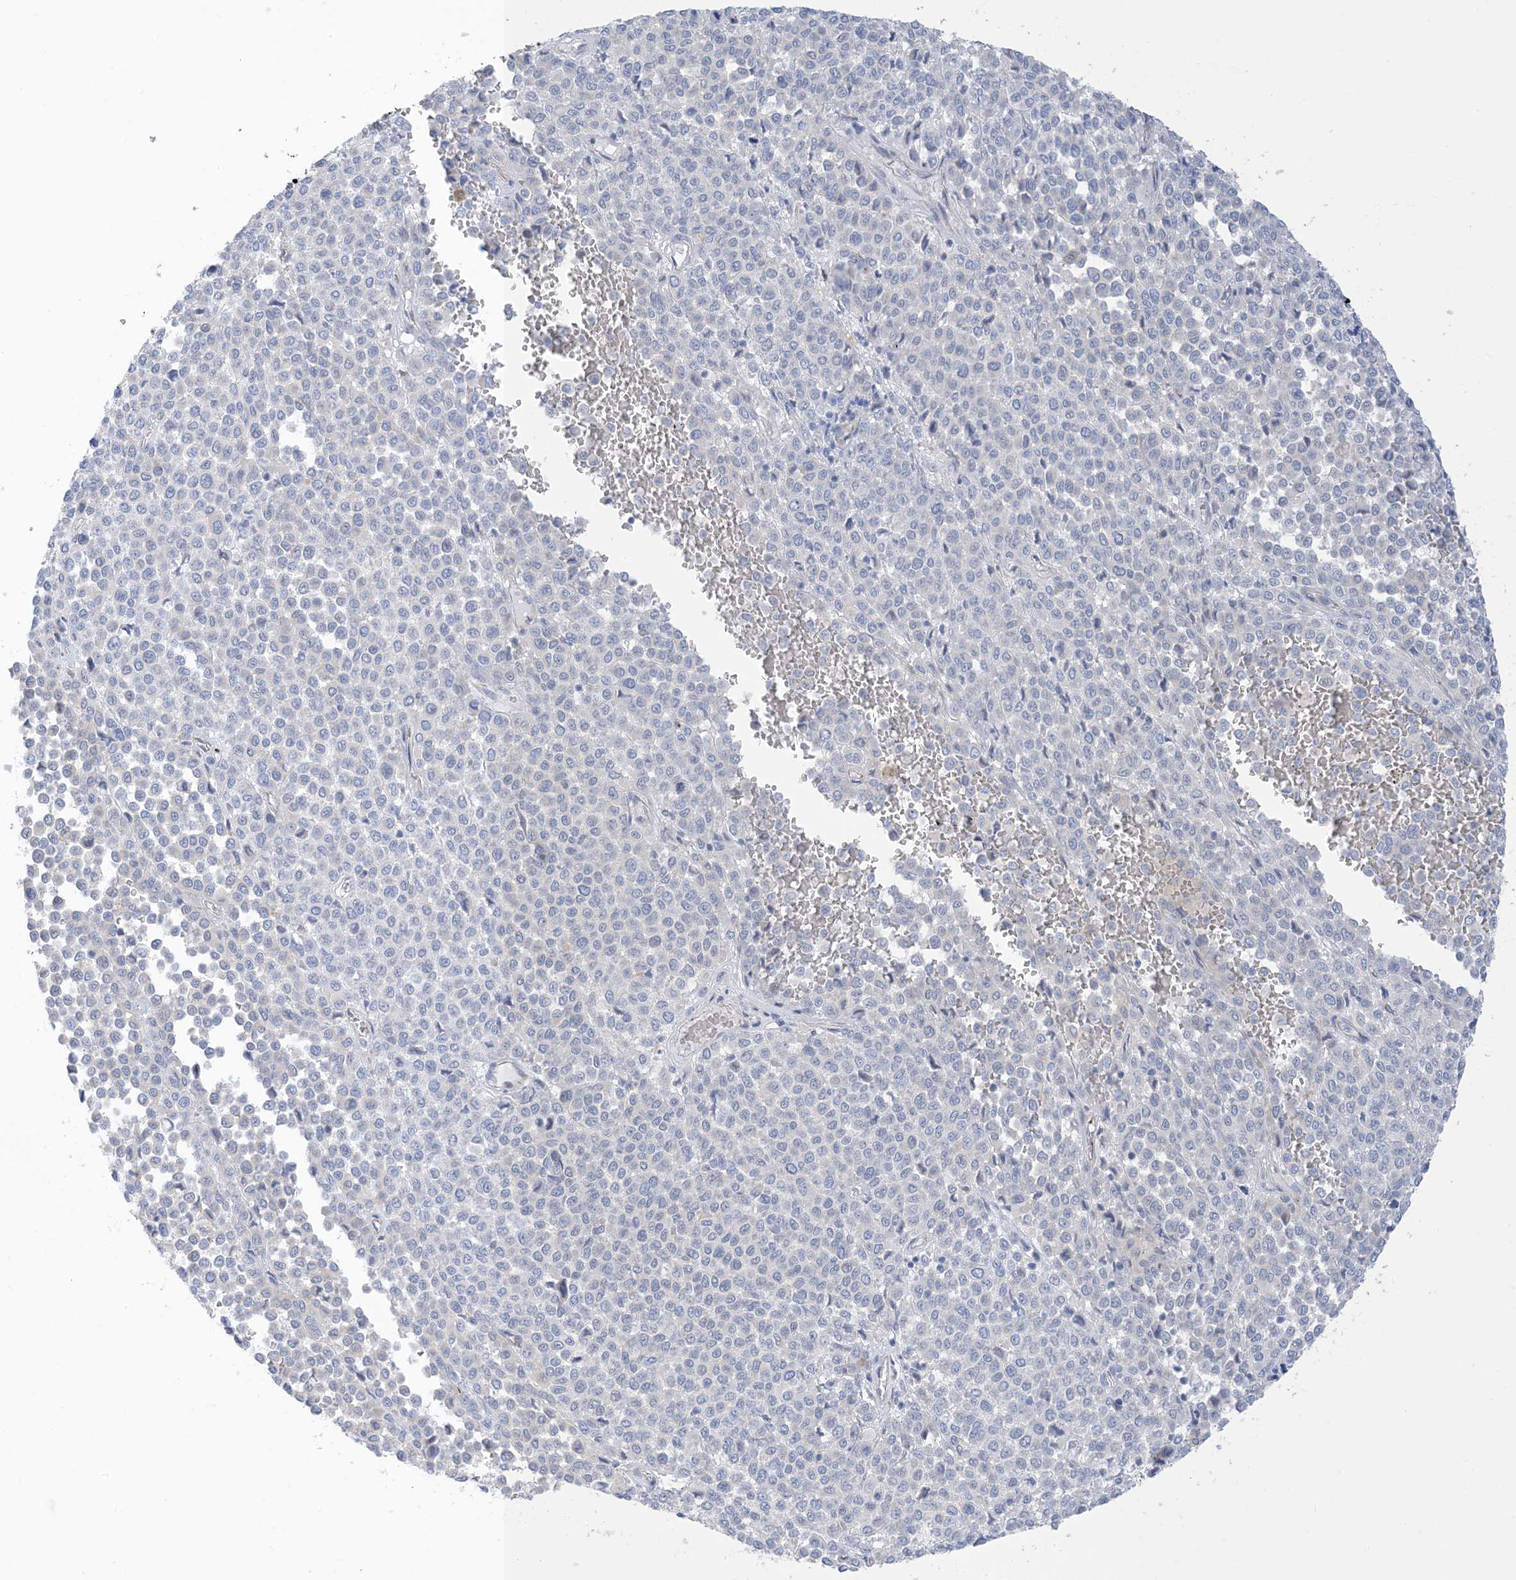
{"staining": {"intensity": "negative", "quantity": "none", "location": "none"}, "tissue": "melanoma", "cell_type": "Tumor cells", "image_type": "cancer", "snomed": [{"axis": "morphology", "description": "Malignant melanoma, Metastatic site"}, {"axis": "topography", "description": "Pancreas"}], "caption": "Tumor cells are negative for brown protein staining in malignant melanoma (metastatic site).", "gene": "XIRP2", "patient": {"sex": "female", "age": 30}}